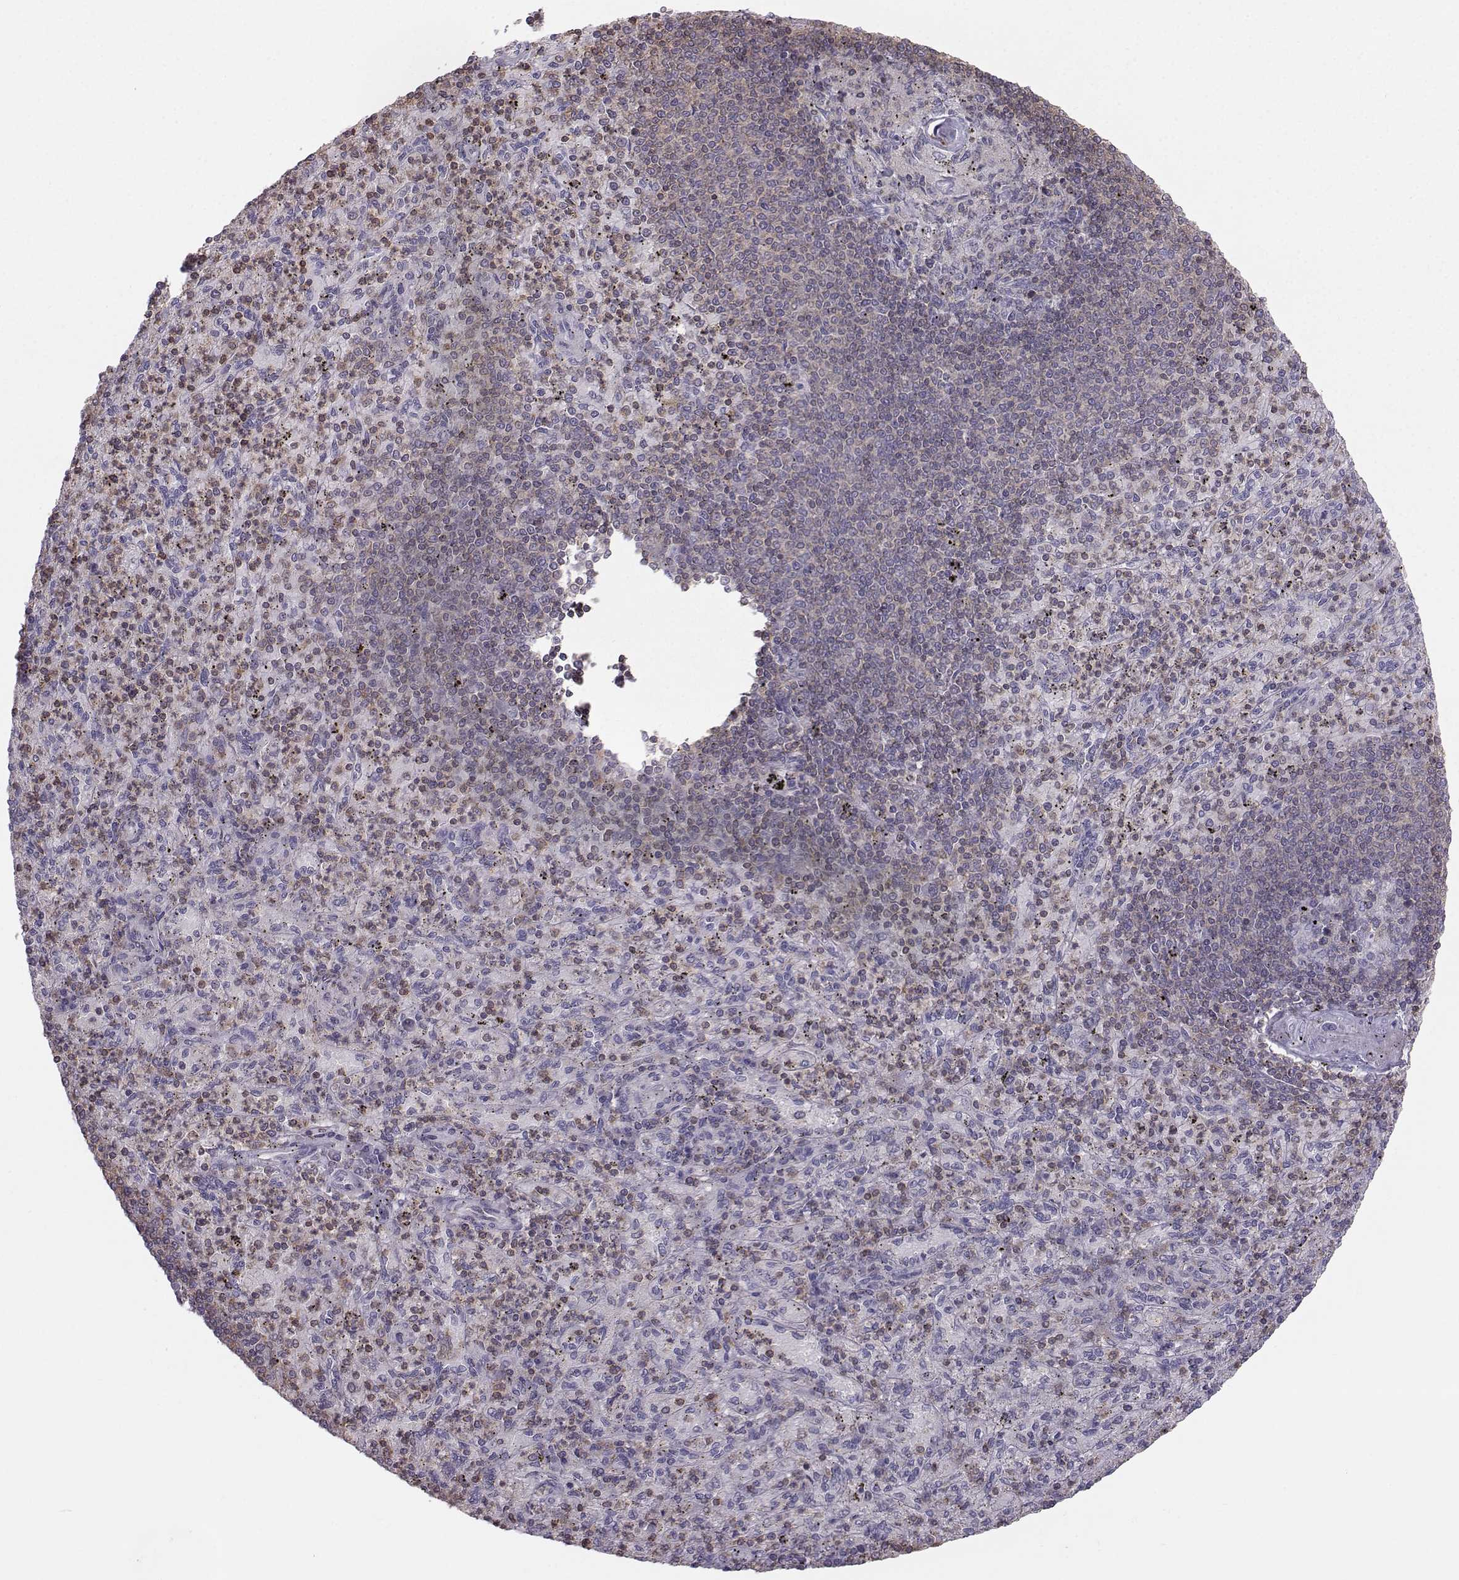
{"staining": {"intensity": "moderate", "quantity": "<25%", "location": "cytoplasmic/membranous"}, "tissue": "spleen", "cell_type": "Cells in red pulp", "image_type": "normal", "snomed": [{"axis": "morphology", "description": "Normal tissue, NOS"}, {"axis": "topography", "description": "Spleen"}], "caption": "Immunohistochemistry (IHC) (DAB (3,3'-diaminobenzidine)) staining of benign human spleen exhibits moderate cytoplasmic/membranous protein expression in approximately <25% of cells in red pulp. Ihc stains the protein in brown and the nuclei are stained blue.", "gene": "ZBTB32", "patient": {"sex": "male", "age": 60}}